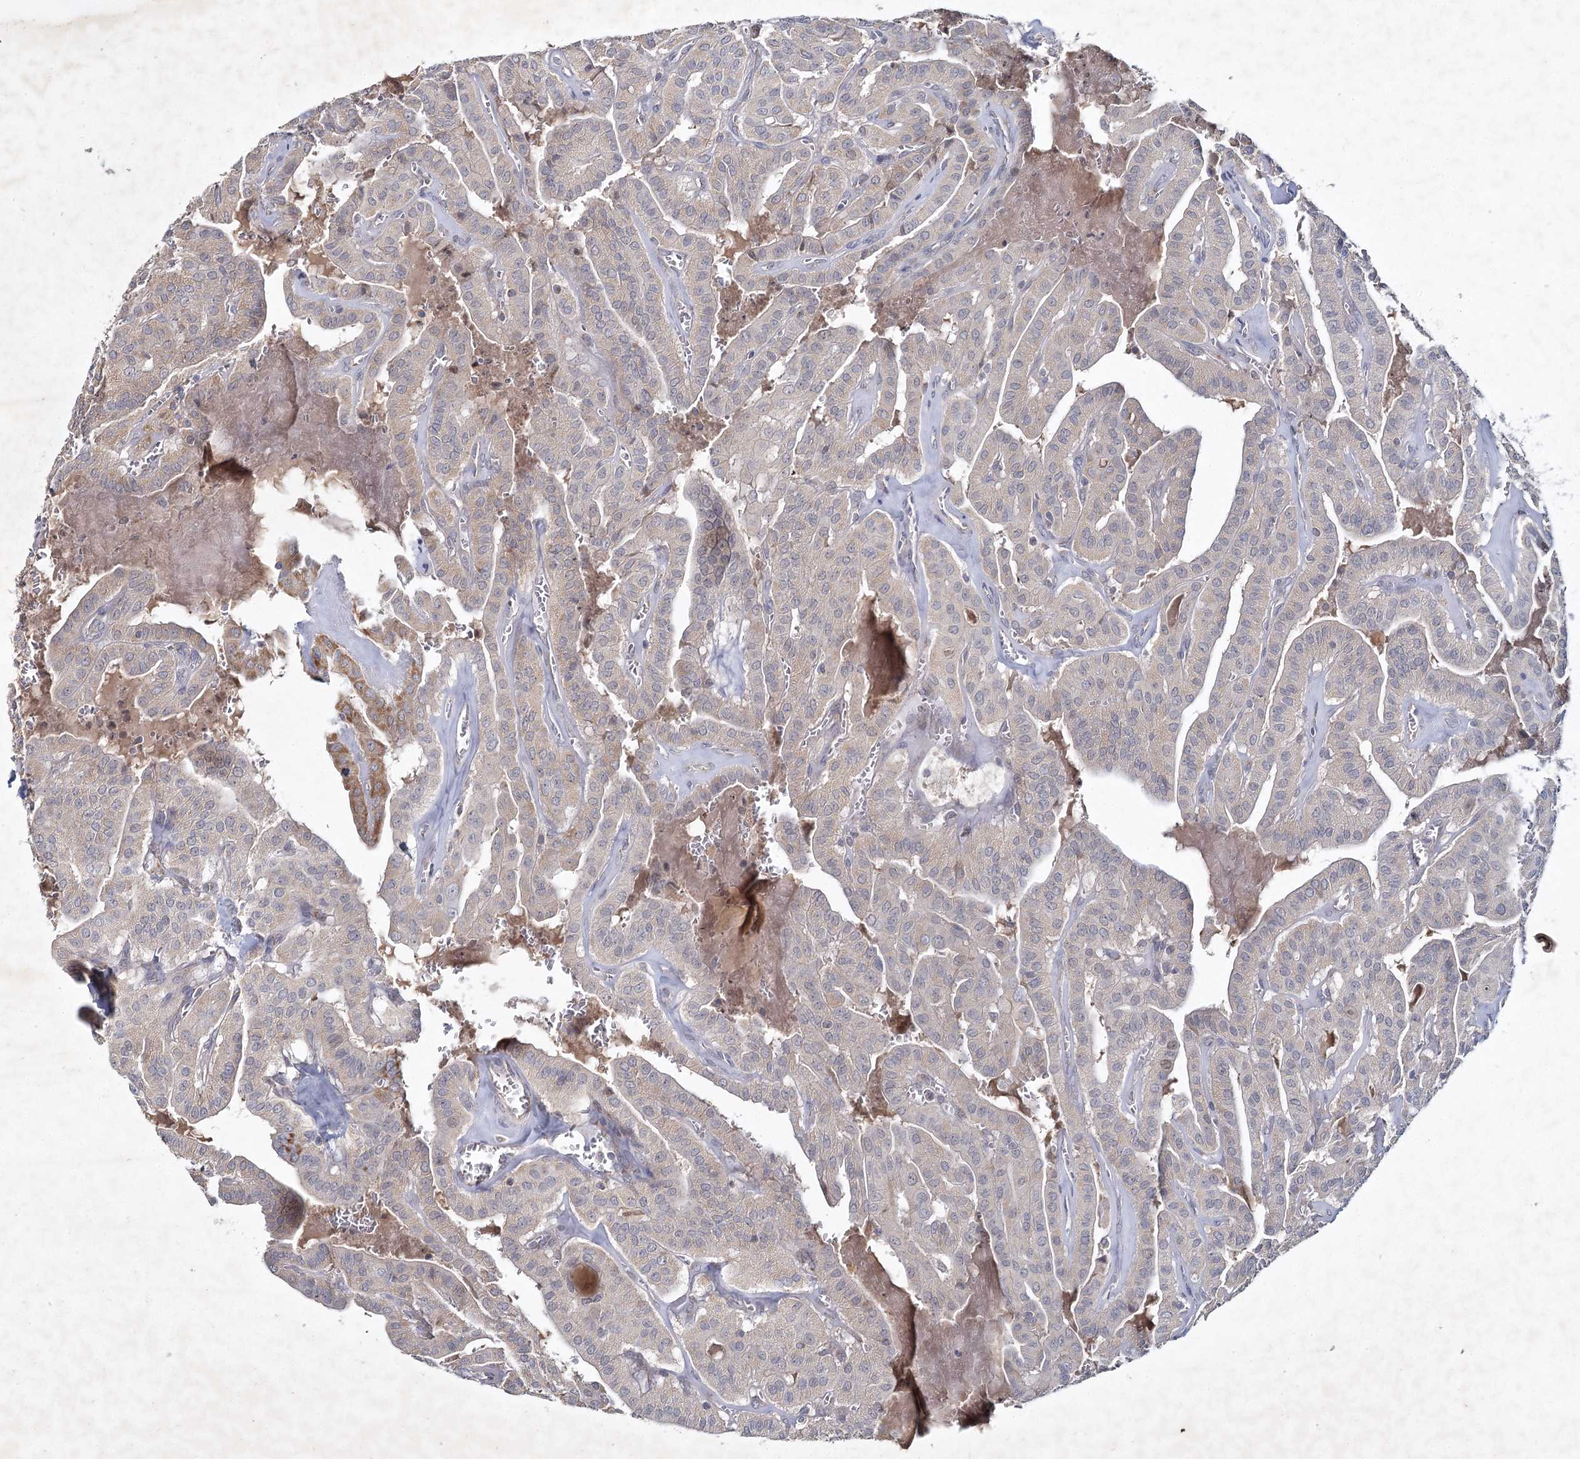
{"staining": {"intensity": "moderate", "quantity": "<25%", "location": "cytoplasmic/membranous"}, "tissue": "thyroid cancer", "cell_type": "Tumor cells", "image_type": "cancer", "snomed": [{"axis": "morphology", "description": "Papillary adenocarcinoma, NOS"}, {"axis": "topography", "description": "Thyroid gland"}], "caption": "This image reveals IHC staining of thyroid cancer (papillary adenocarcinoma), with low moderate cytoplasmic/membranous staining in about <25% of tumor cells.", "gene": "MRPL44", "patient": {"sex": "male", "age": 52}}